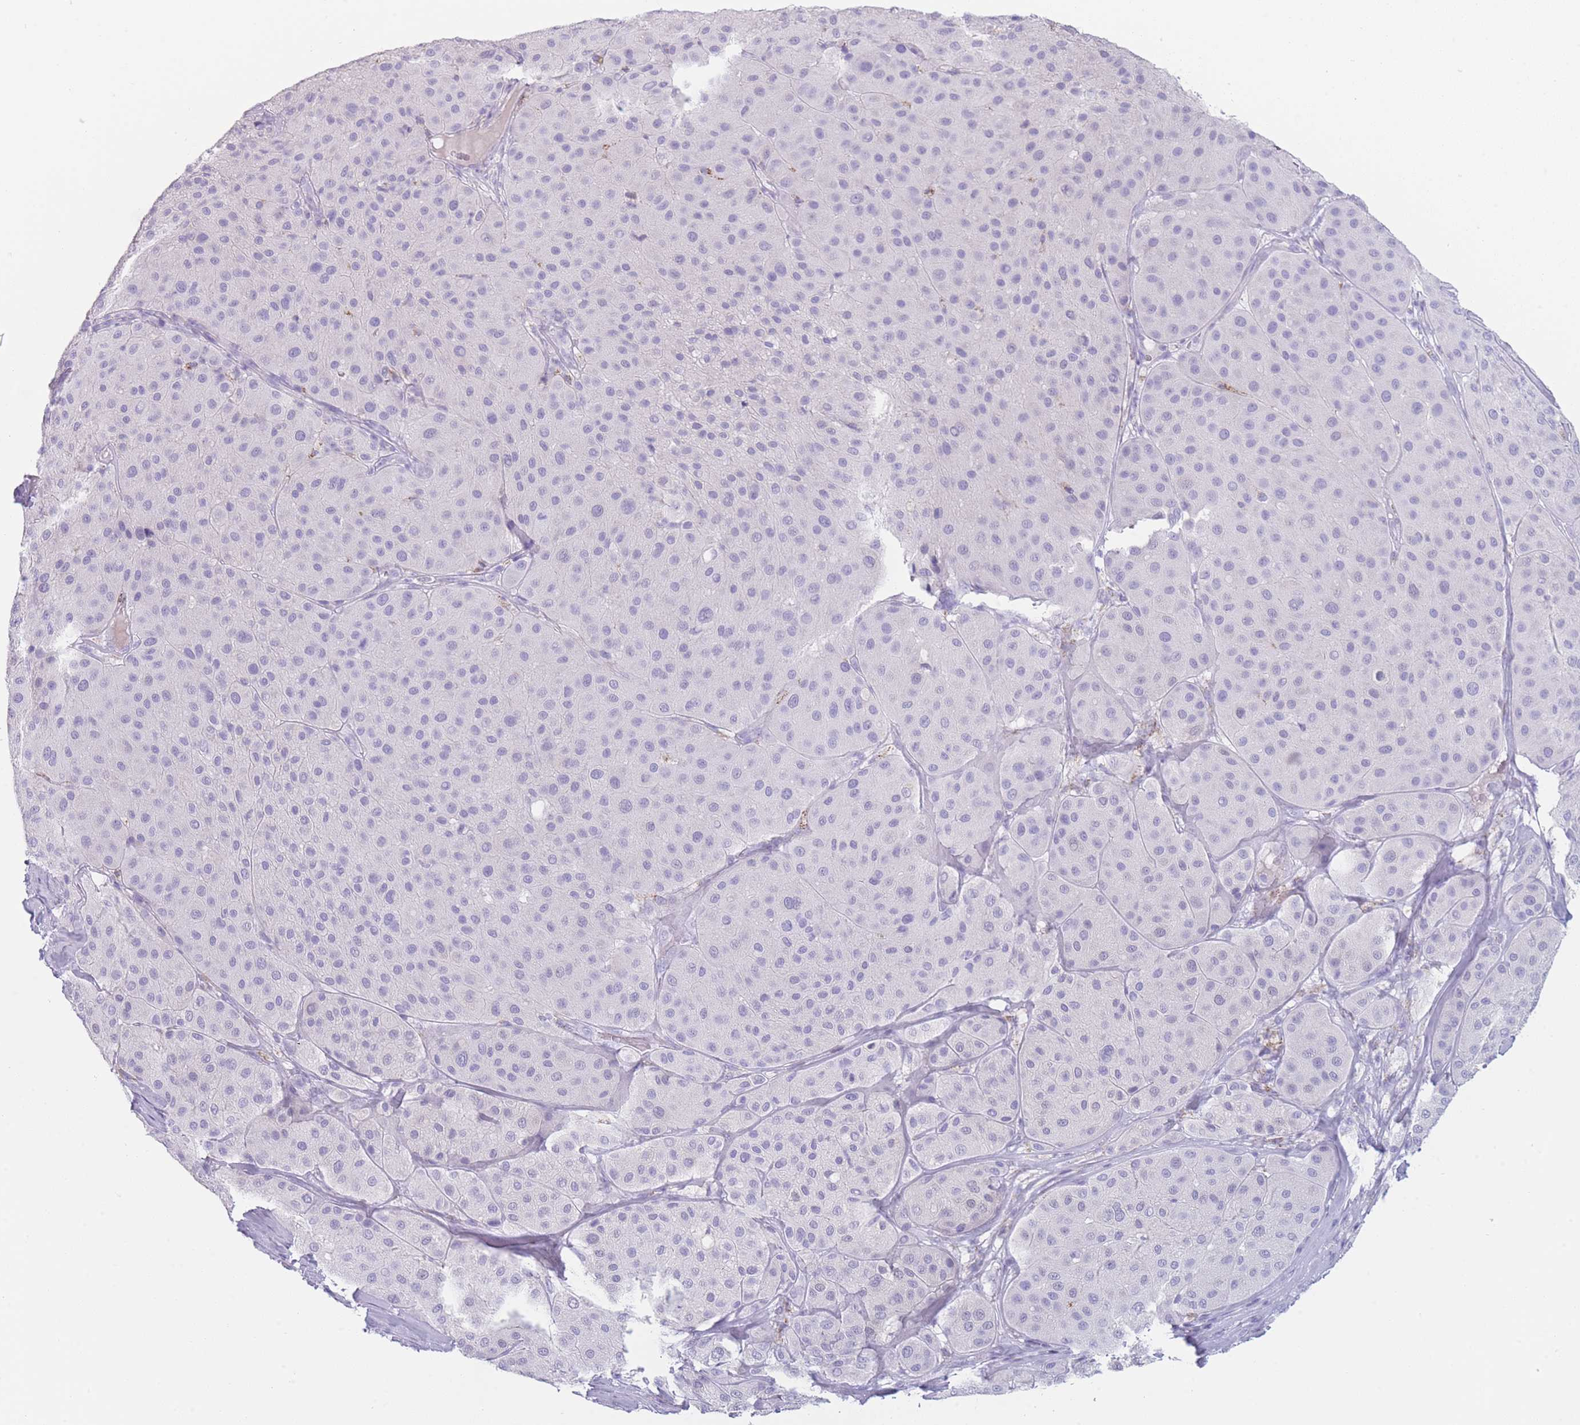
{"staining": {"intensity": "negative", "quantity": "none", "location": "none"}, "tissue": "melanoma", "cell_type": "Tumor cells", "image_type": "cancer", "snomed": [{"axis": "morphology", "description": "Malignant melanoma, Metastatic site"}, {"axis": "topography", "description": "Smooth muscle"}], "caption": "Immunohistochemical staining of human malignant melanoma (metastatic site) shows no significant positivity in tumor cells.", "gene": "GPR12", "patient": {"sex": "male", "age": 41}}